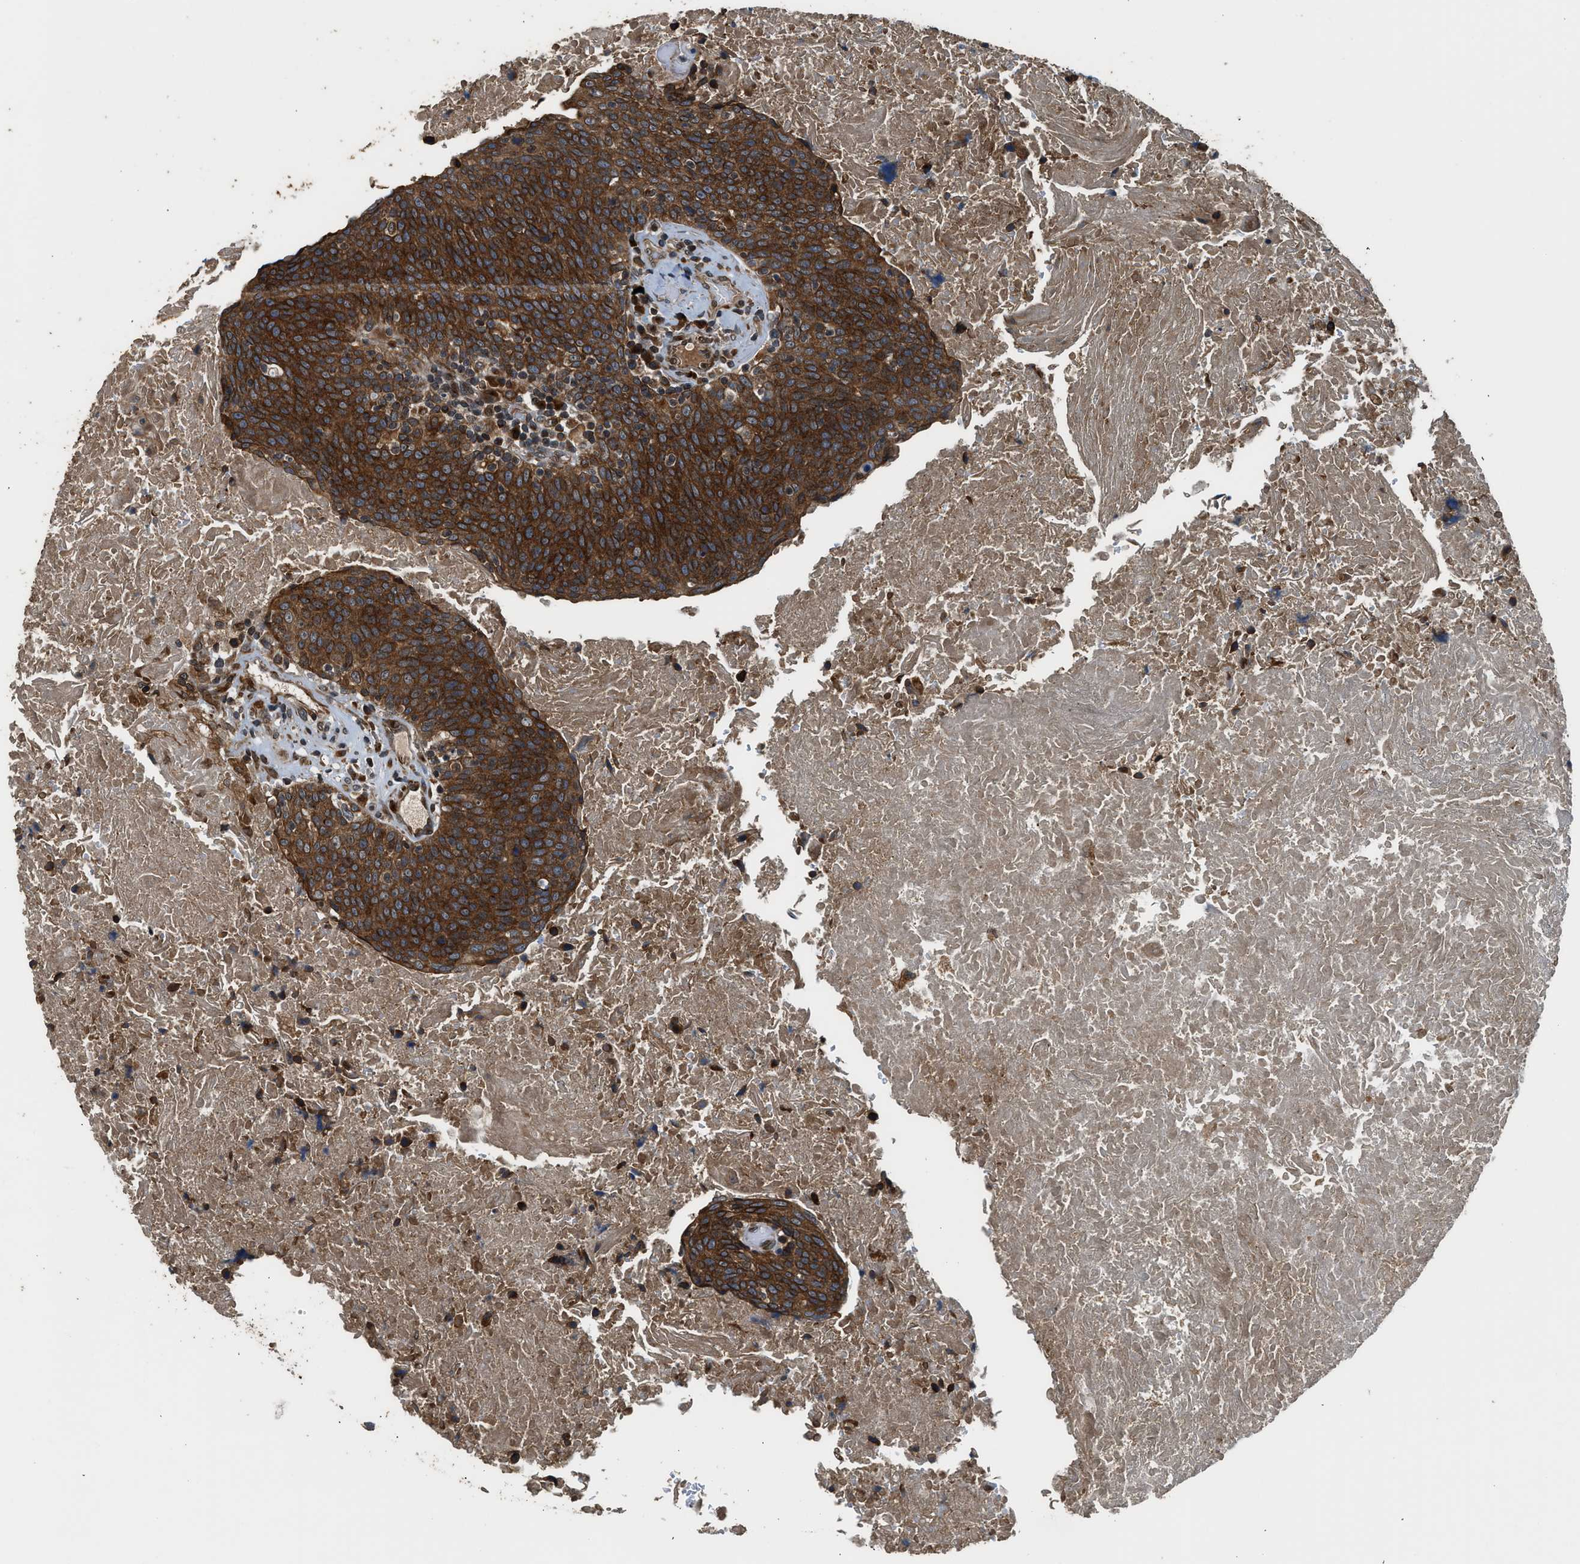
{"staining": {"intensity": "strong", "quantity": ">75%", "location": "cytoplasmic/membranous"}, "tissue": "head and neck cancer", "cell_type": "Tumor cells", "image_type": "cancer", "snomed": [{"axis": "morphology", "description": "Squamous cell carcinoma, NOS"}, {"axis": "morphology", "description": "Squamous cell carcinoma, metastatic, NOS"}, {"axis": "topography", "description": "Lymph node"}, {"axis": "topography", "description": "Head-Neck"}], "caption": "Protein expression analysis of head and neck cancer (metastatic squamous cell carcinoma) demonstrates strong cytoplasmic/membranous expression in approximately >75% of tumor cells. (Stains: DAB in brown, nuclei in blue, Microscopy: brightfield microscopy at high magnification).", "gene": "RETREG3", "patient": {"sex": "male", "age": 62}}